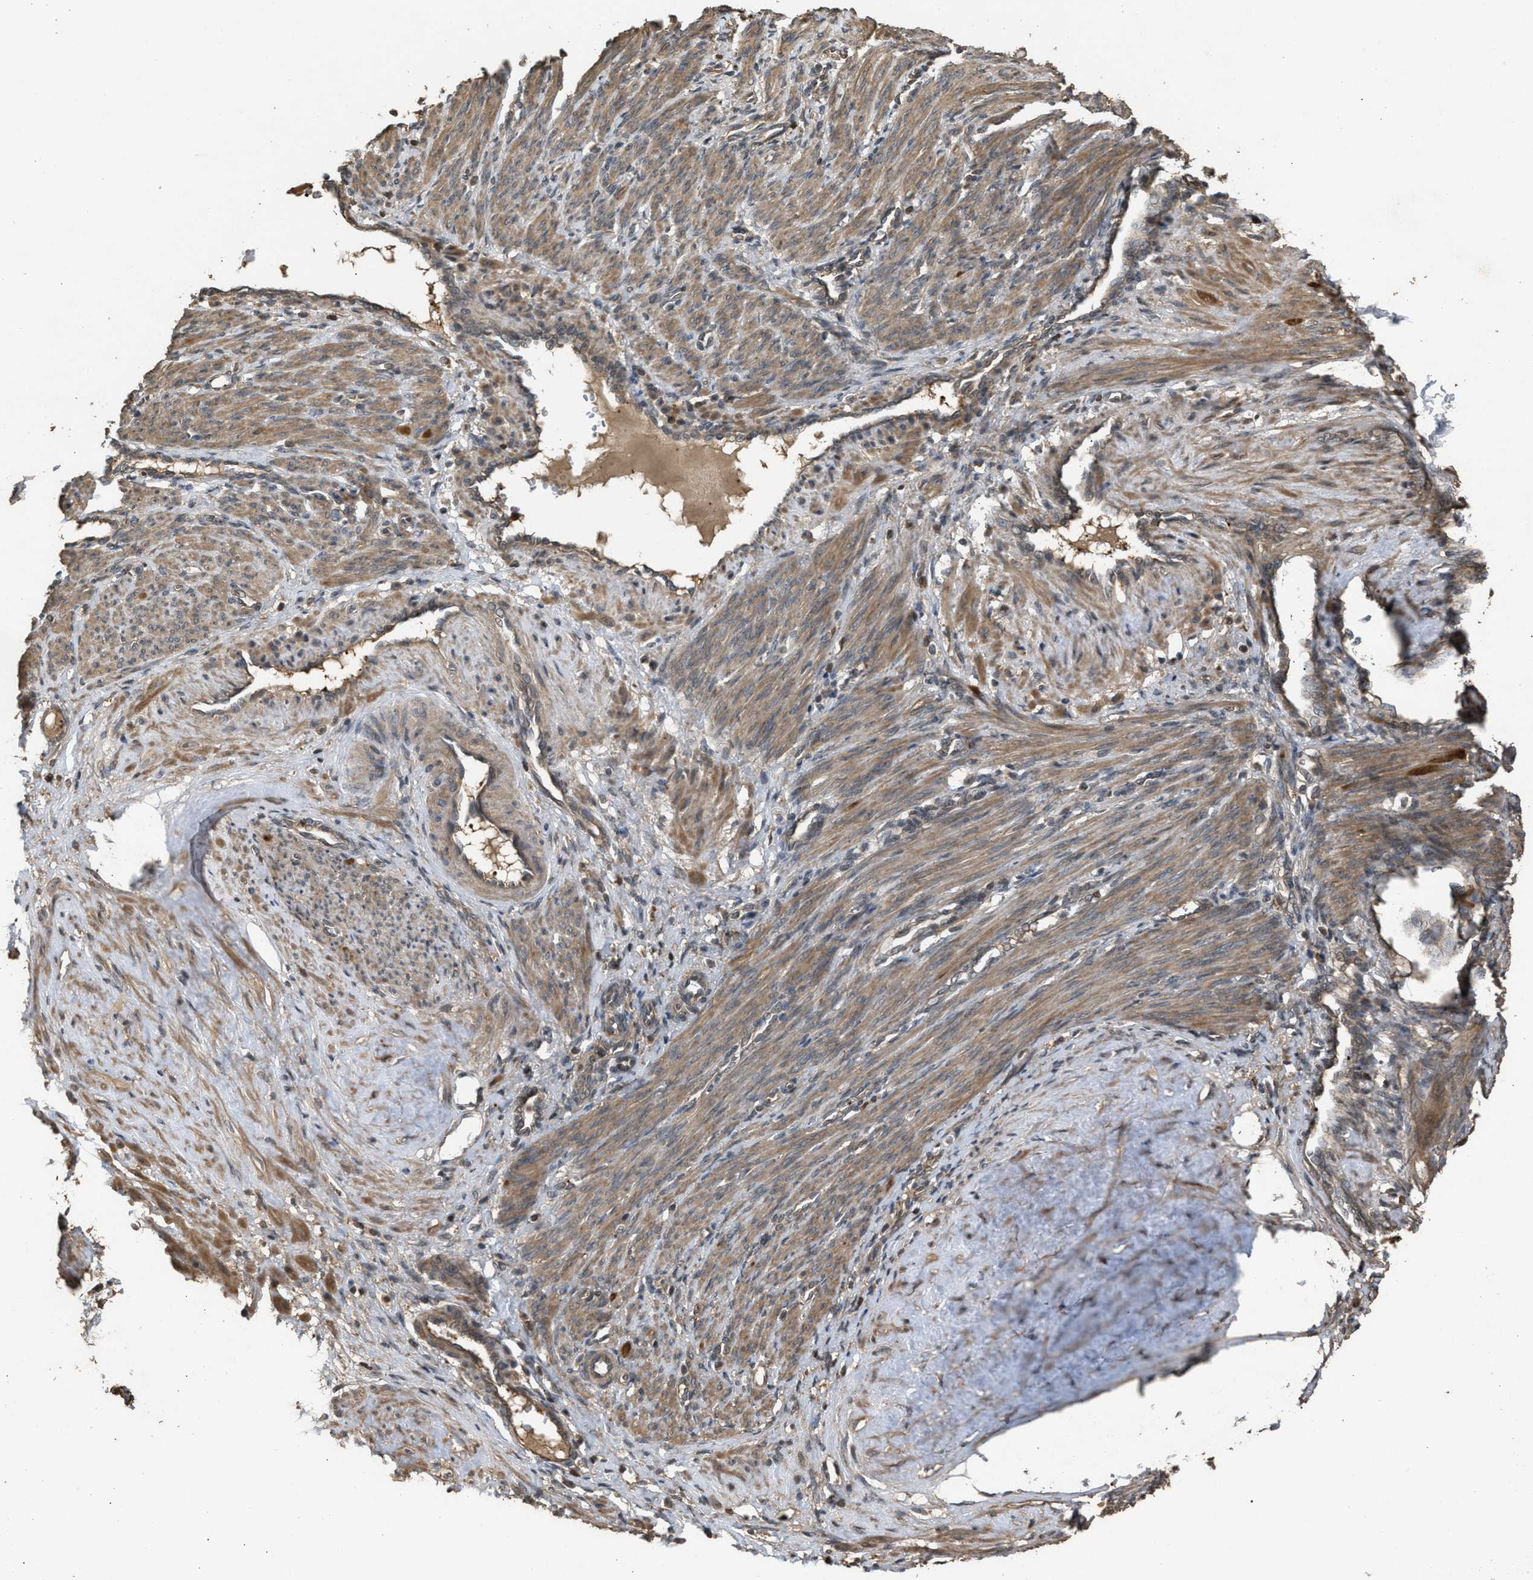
{"staining": {"intensity": "moderate", "quantity": ">75%", "location": "cytoplasmic/membranous"}, "tissue": "smooth muscle", "cell_type": "Smooth muscle cells", "image_type": "normal", "snomed": [{"axis": "morphology", "description": "Normal tissue, NOS"}, {"axis": "topography", "description": "Endometrium"}], "caption": "This photomicrograph shows immunohistochemistry (IHC) staining of unremarkable smooth muscle, with medium moderate cytoplasmic/membranous expression in approximately >75% of smooth muscle cells.", "gene": "ARHGDIA", "patient": {"sex": "female", "age": 33}}